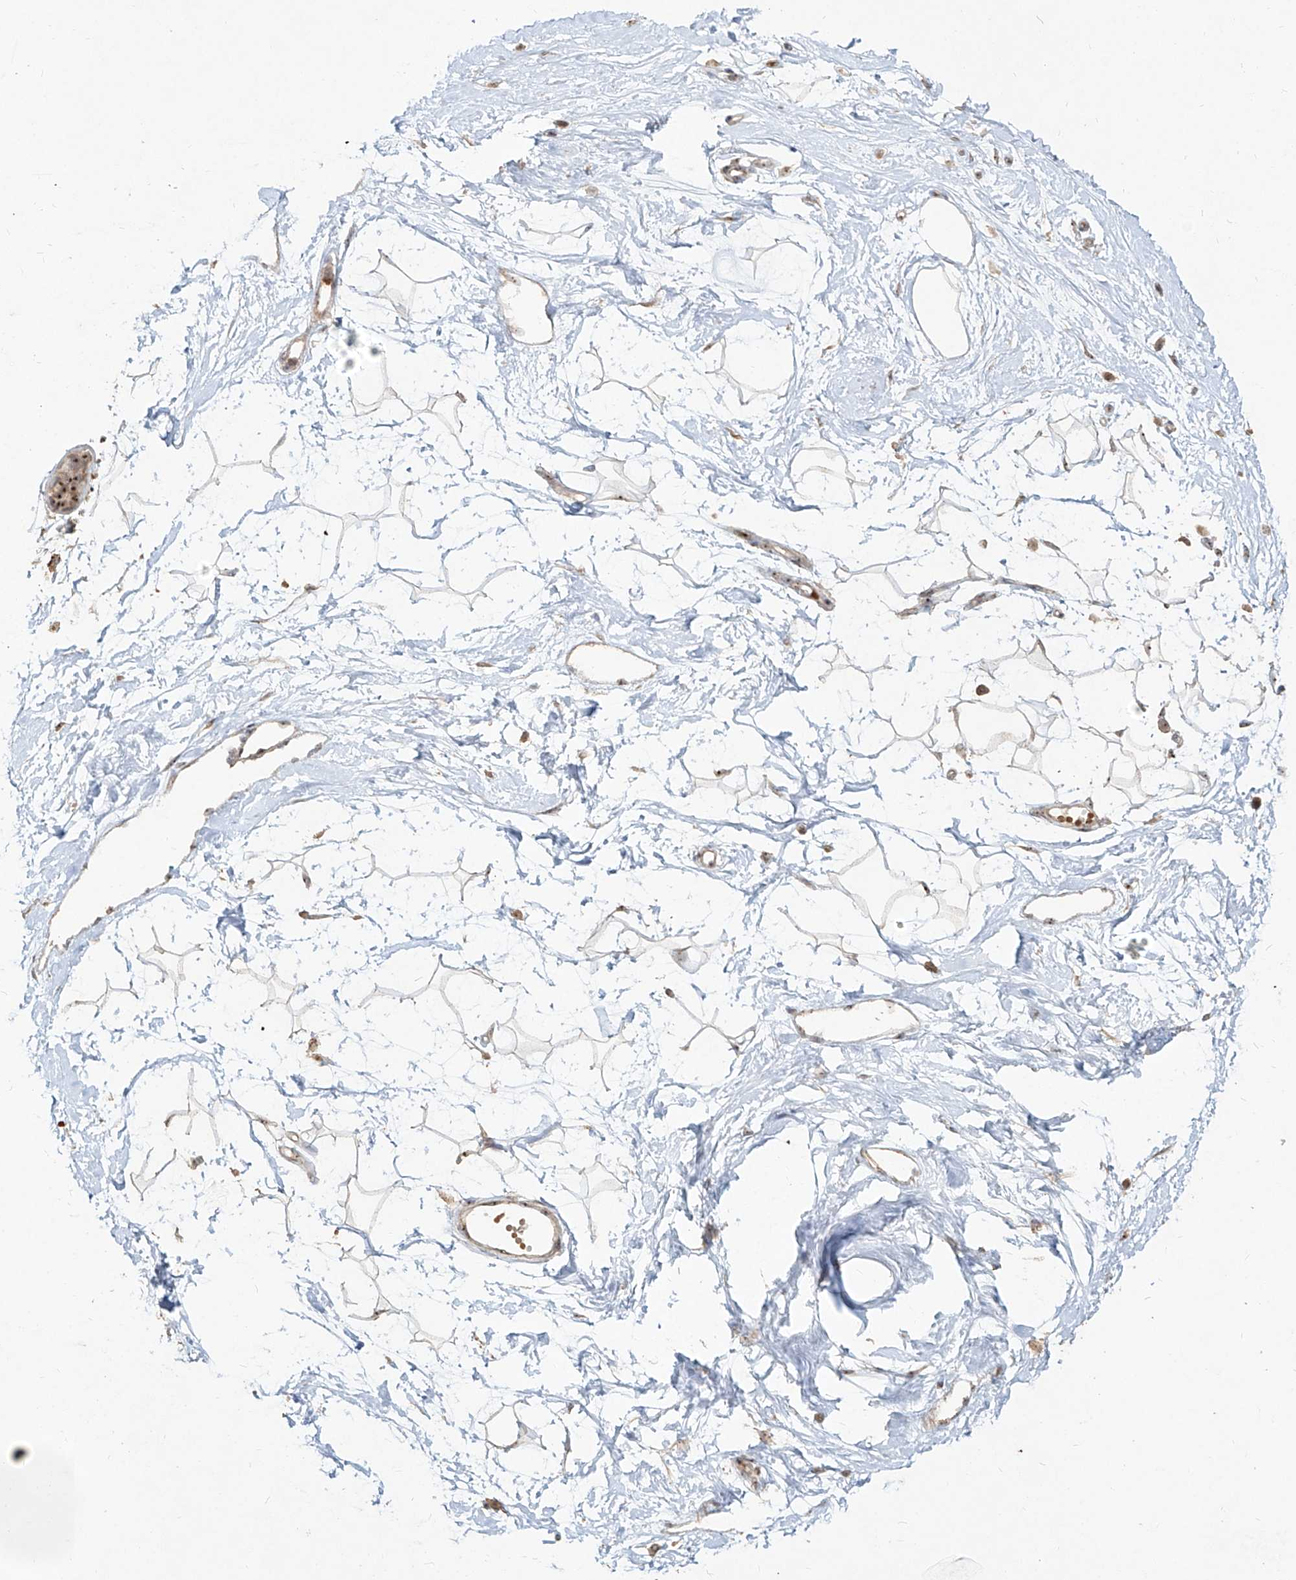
{"staining": {"intensity": "weak", "quantity": ">75%", "location": "cytoplasmic/membranous"}, "tissue": "breast", "cell_type": "Adipocytes", "image_type": "normal", "snomed": [{"axis": "morphology", "description": "Normal tissue, NOS"}, {"axis": "topography", "description": "Breast"}], "caption": "Immunohistochemistry of normal breast exhibits low levels of weak cytoplasmic/membranous positivity in about >75% of adipocytes.", "gene": "BYSL", "patient": {"sex": "female", "age": 45}}